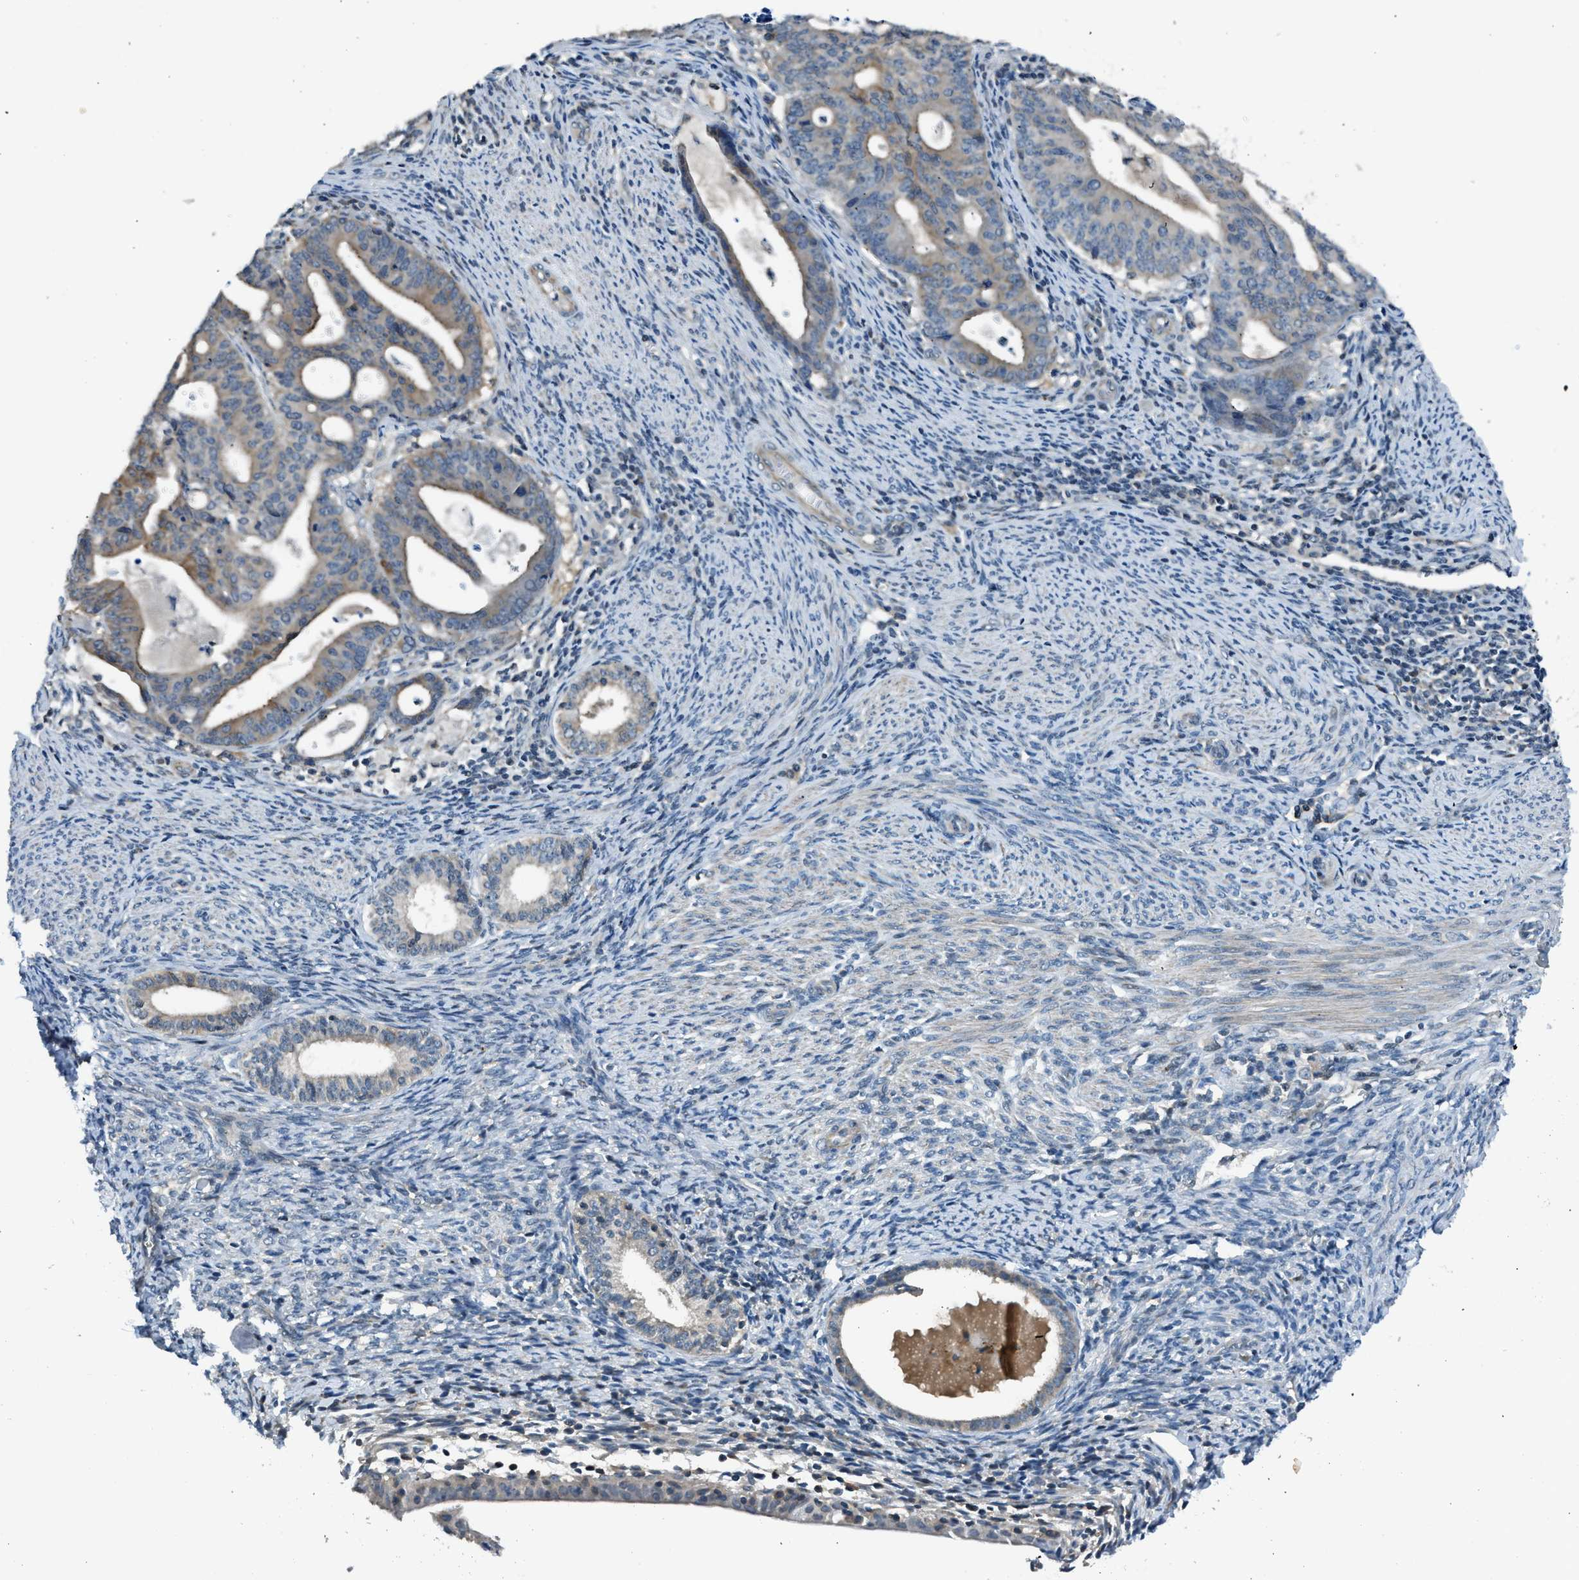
{"staining": {"intensity": "moderate", "quantity": "25%-75%", "location": "cytoplasmic/membranous"}, "tissue": "endometrial cancer", "cell_type": "Tumor cells", "image_type": "cancer", "snomed": [{"axis": "morphology", "description": "Adenocarcinoma, NOS"}, {"axis": "topography", "description": "Uterus"}], "caption": "Immunohistochemistry histopathology image of adenocarcinoma (endometrial) stained for a protein (brown), which shows medium levels of moderate cytoplasmic/membranous positivity in approximately 25%-75% of tumor cells.", "gene": "LMLN", "patient": {"sex": "female", "age": 83}}